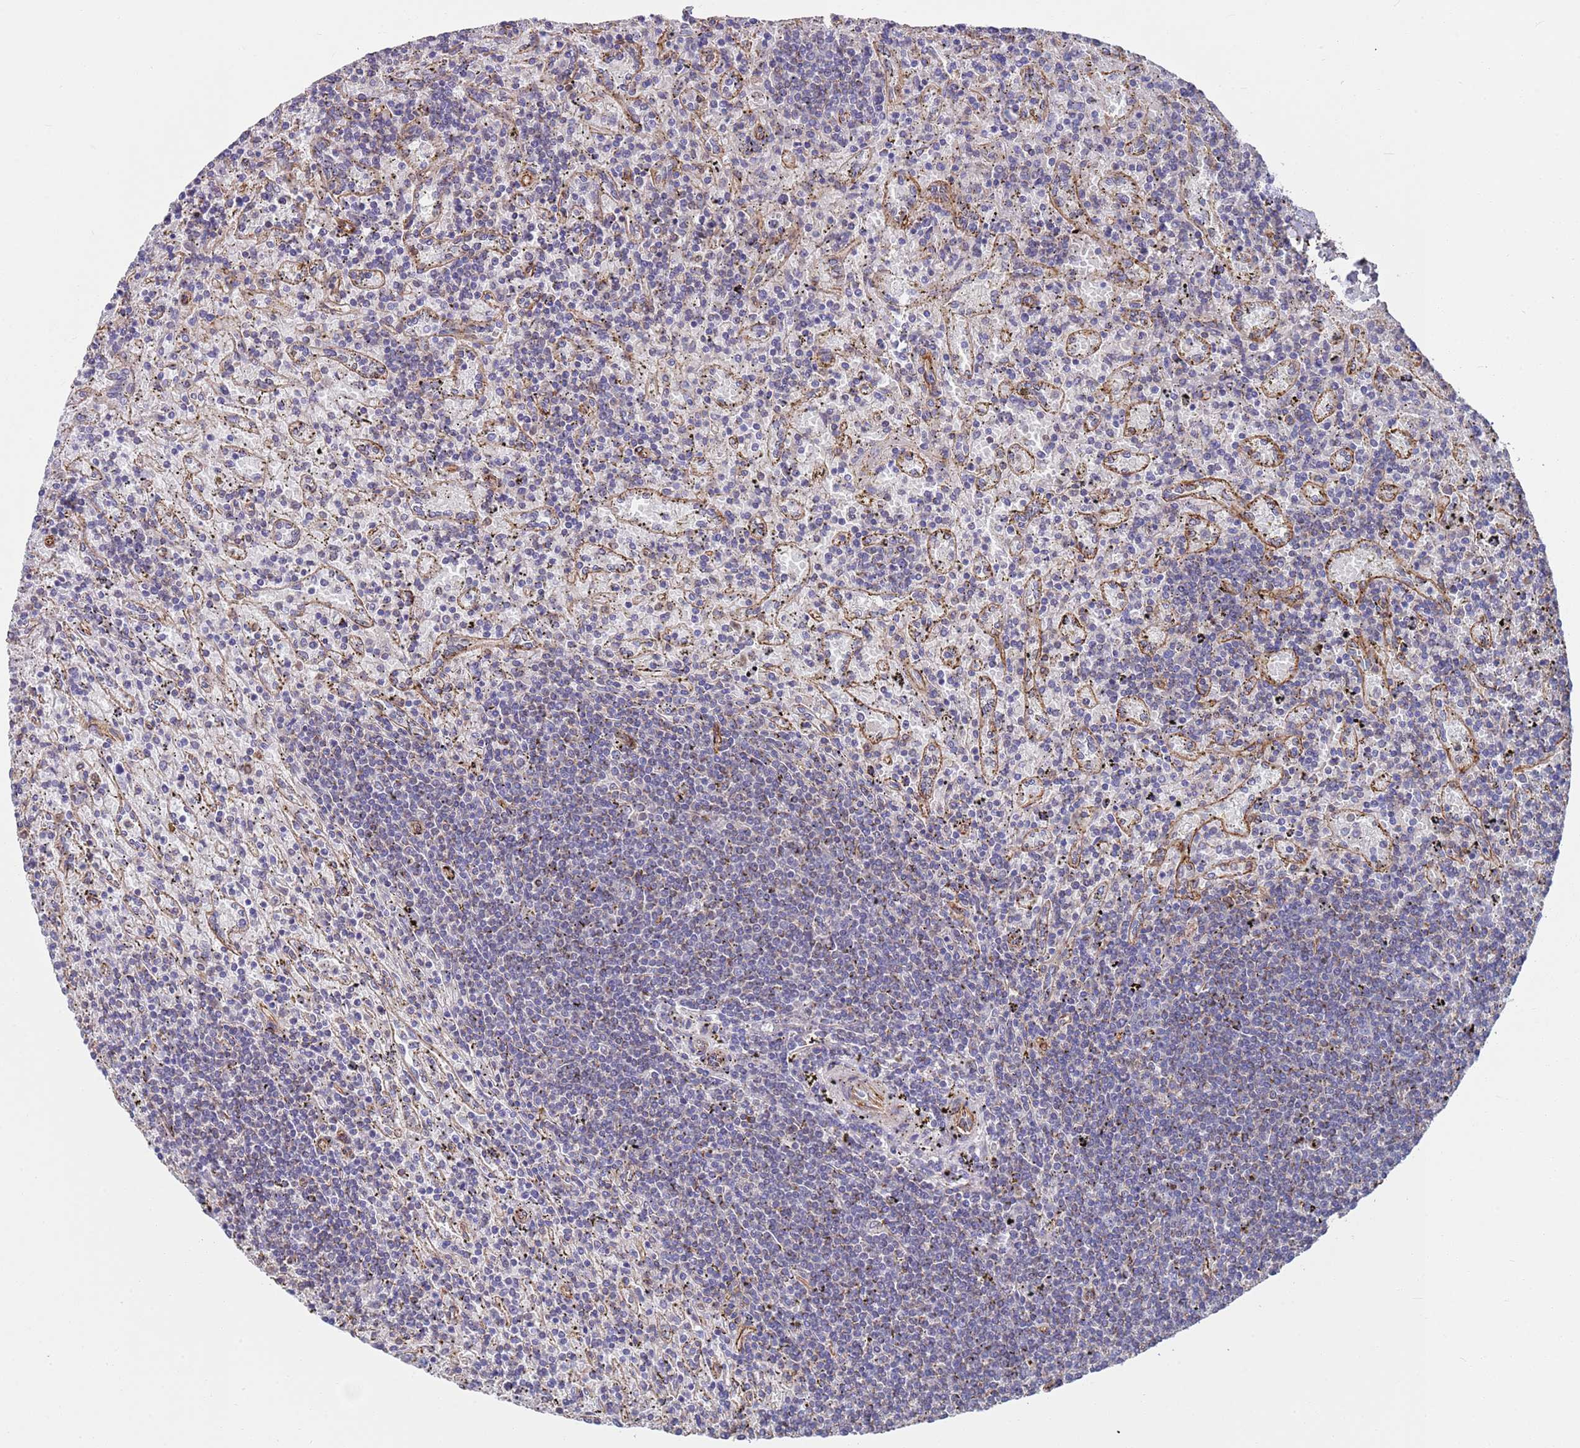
{"staining": {"intensity": "negative", "quantity": "none", "location": "none"}, "tissue": "lymphoma", "cell_type": "Tumor cells", "image_type": "cancer", "snomed": [{"axis": "morphology", "description": "Malignant lymphoma, non-Hodgkin's type, Low grade"}, {"axis": "topography", "description": "Spleen"}], "caption": "The photomicrograph shows no staining of tumor cells in lymphoma. Brightfield microscopy of IHC stained with DAB (3,3'-diaminobenzidine) (brown) and hematoxylin (blue), captured at high magnification.", "gene": "JAKMIP2", "patient": {"sex": "male", "age": 76}}